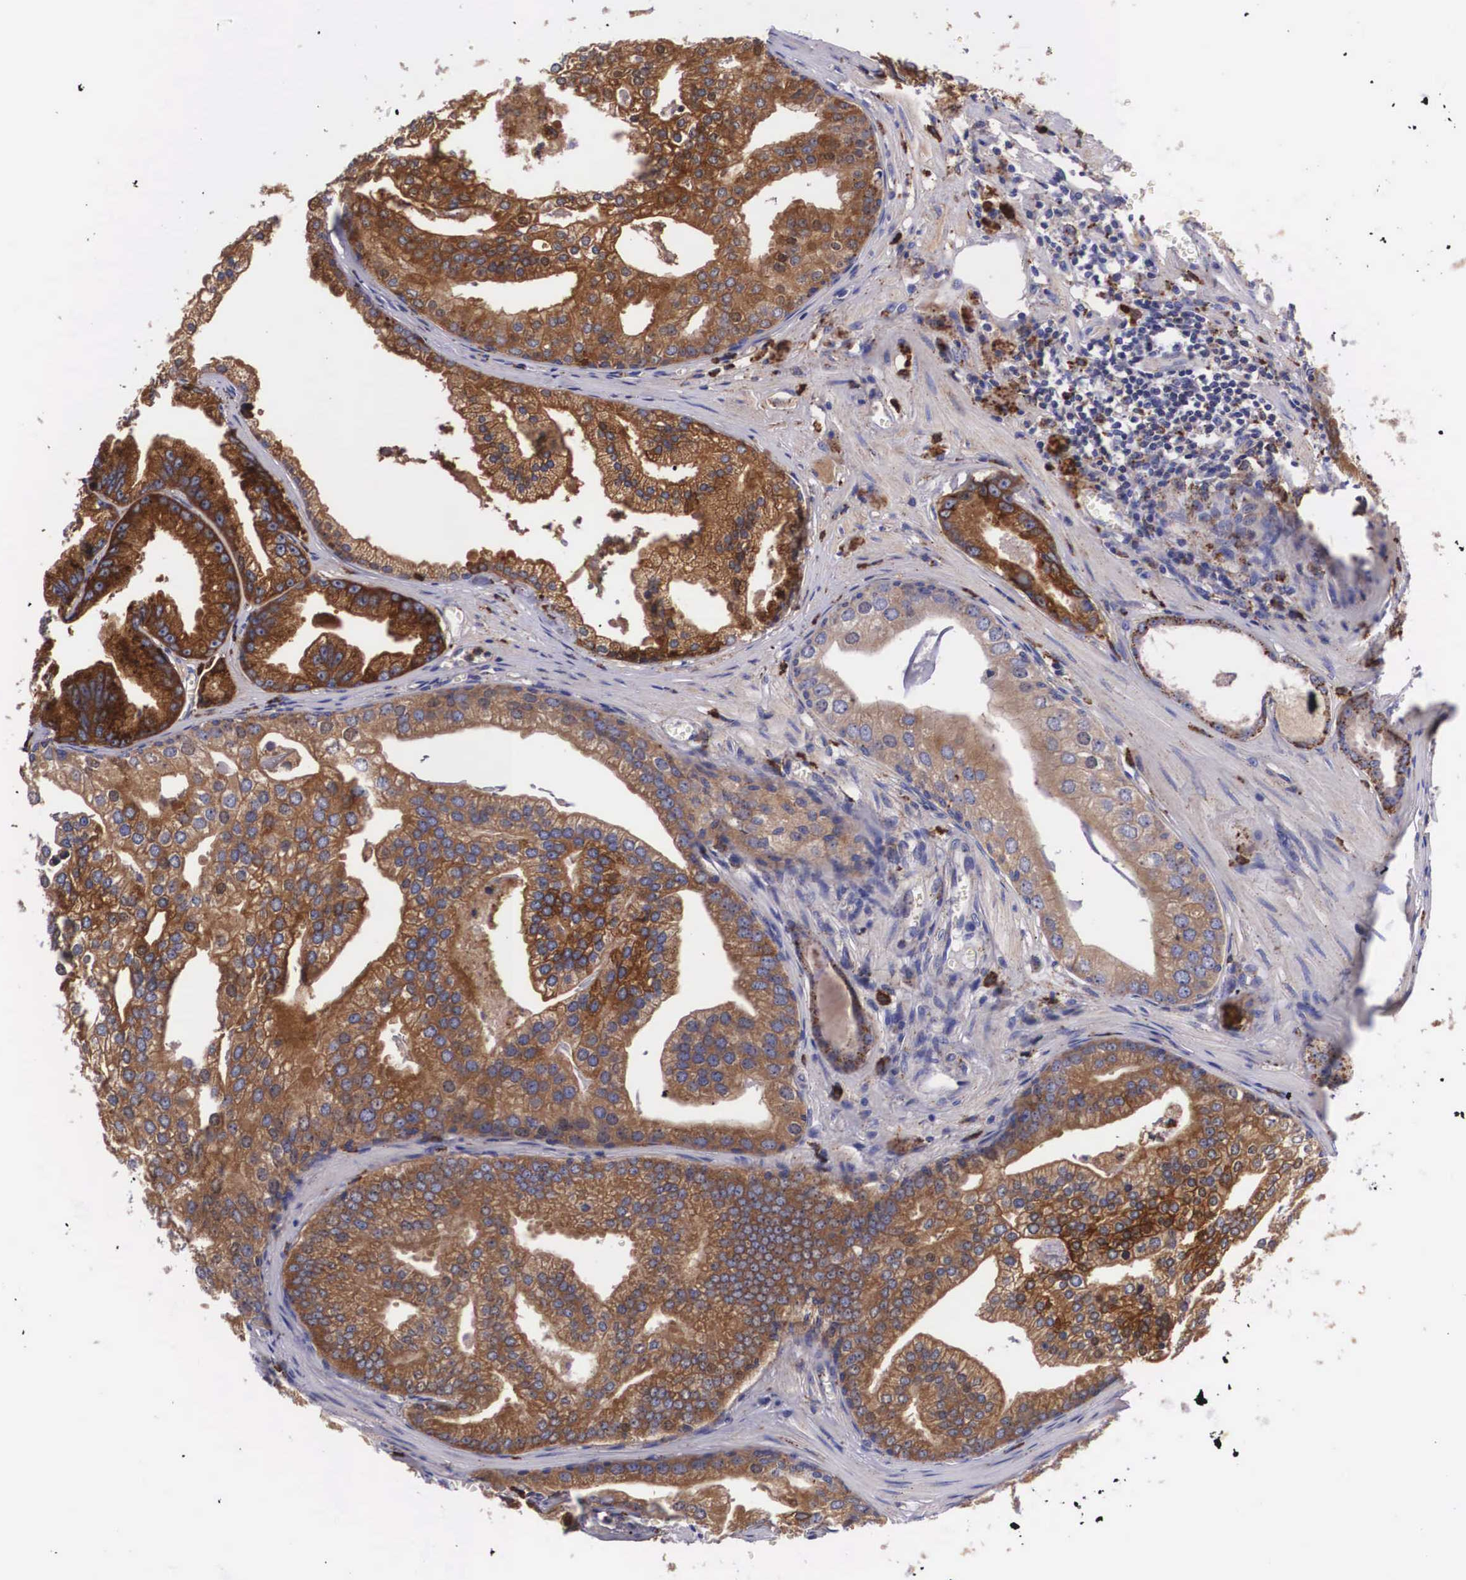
{"staining": {"intensity": "strong", "quantity": ">75%", "location": "cytoplasmic/membranous"}, "tissue": "prostate cancer", "cell_type": "Tumor cells", "image_type": "cancer", "snomed": [{"axis": "morphology", "description": "Adenocarcinoma, High grade"}, {"axis": "topography", "description": "Prostate"}], "caption": "Immunohistochemistry (IHC) histopathology image of human high-grade adenocarcinoma (prostate) stained for a protein (brown), which reveals high levels of strong cytoplasmic/membranous staining in about >75% of tumor cells.", "gene": "NAGA", "patient": {"sex": "male", "age": 56}}